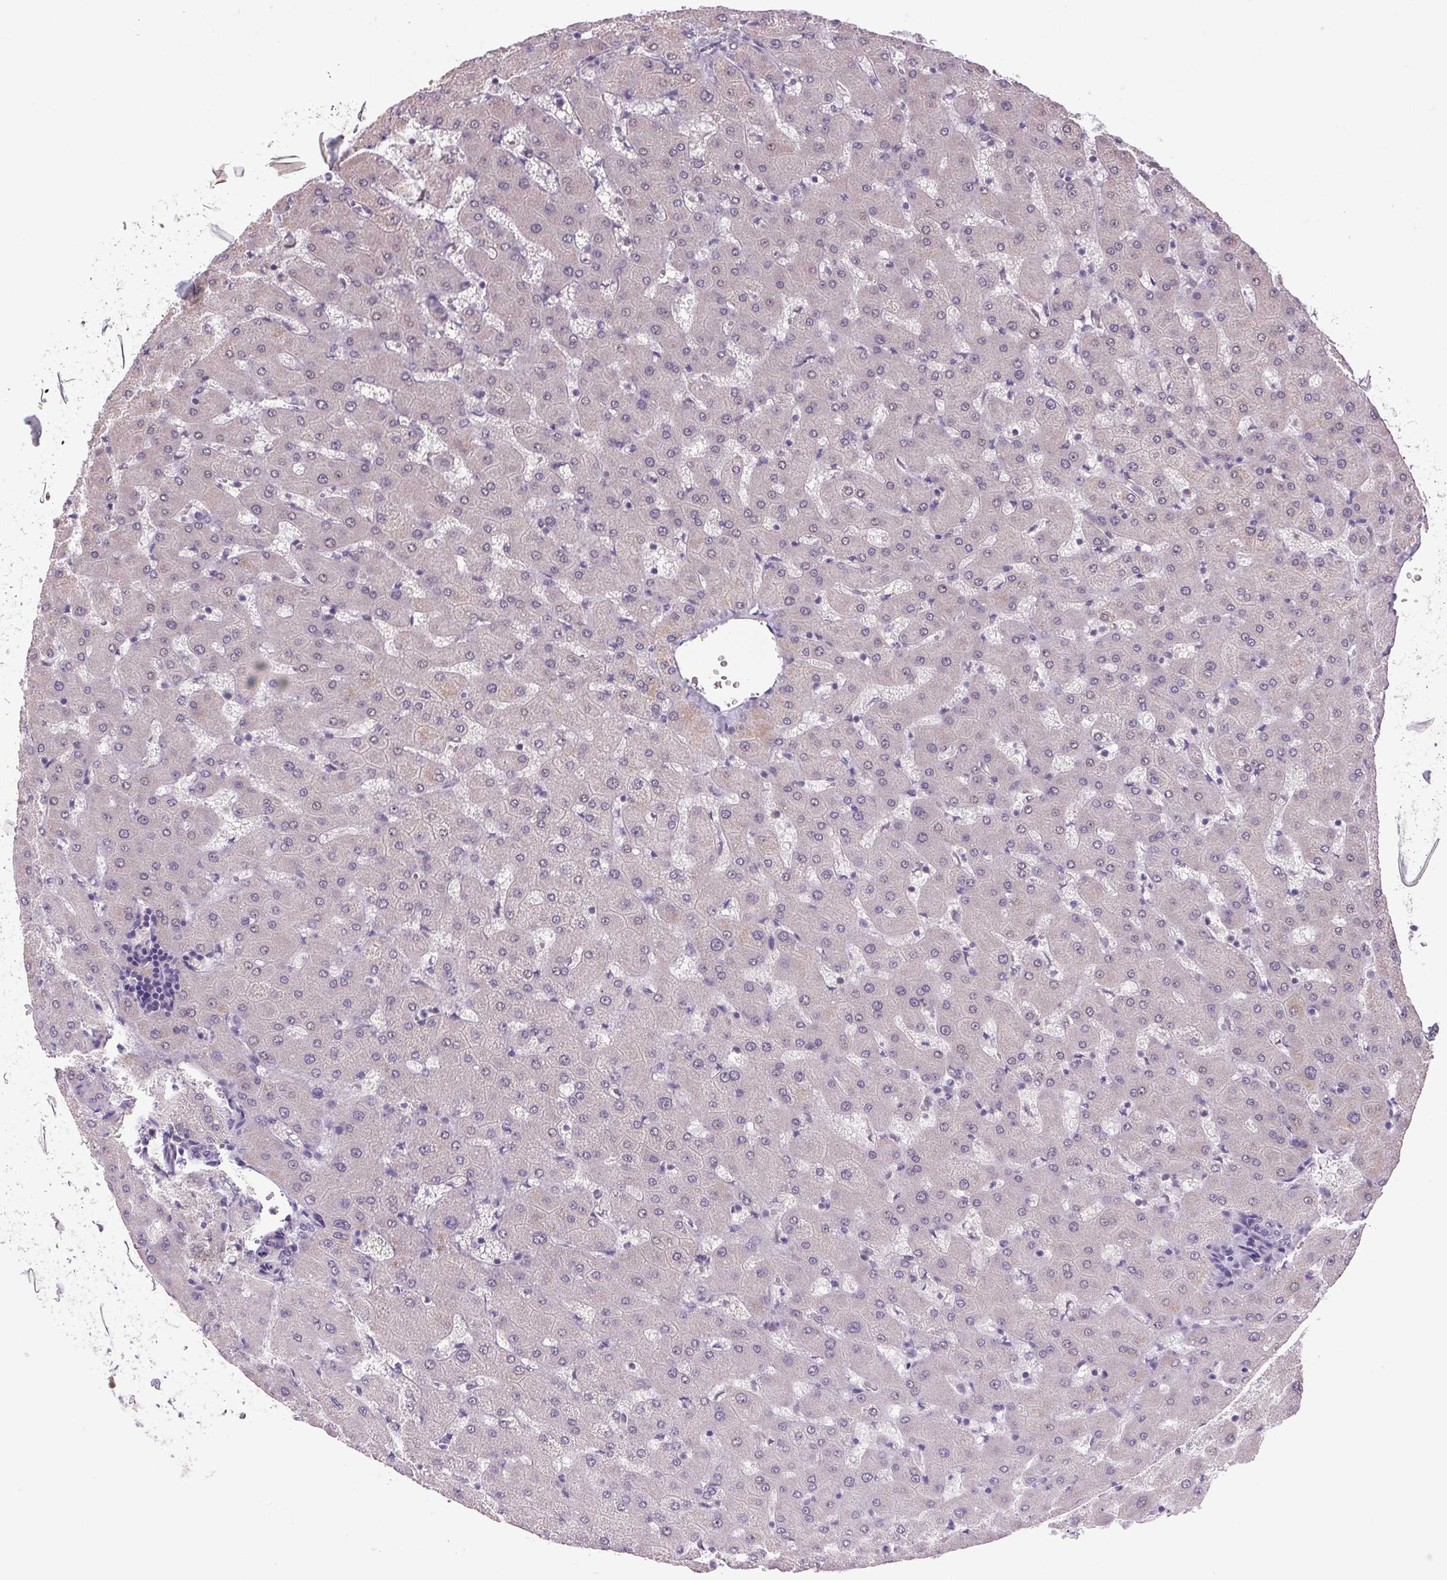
{"staining": {"intensity": "negative", "quantity": "none", "location": "none"}, "tissue": "liver", "cell_type": "Cholangiocytes", "image_type": "normal", "snomed": [{"axis": "morphology", "description": "Normal tissue, NOS"}, {"axis": "topography", "description": "Liver"}], "caption": "A photomicrograph of human liver is negative for staining in cholangiocytes. (Stains: DAB (3,3'-diaminobenzidine) immunohistochemistry (IHC) with hematoxylin counter stain, Microscopy: brightfield microscopy at high magnification).", "gene": "AKR1E2", "patient": {"sex": "female", "age": 63}}